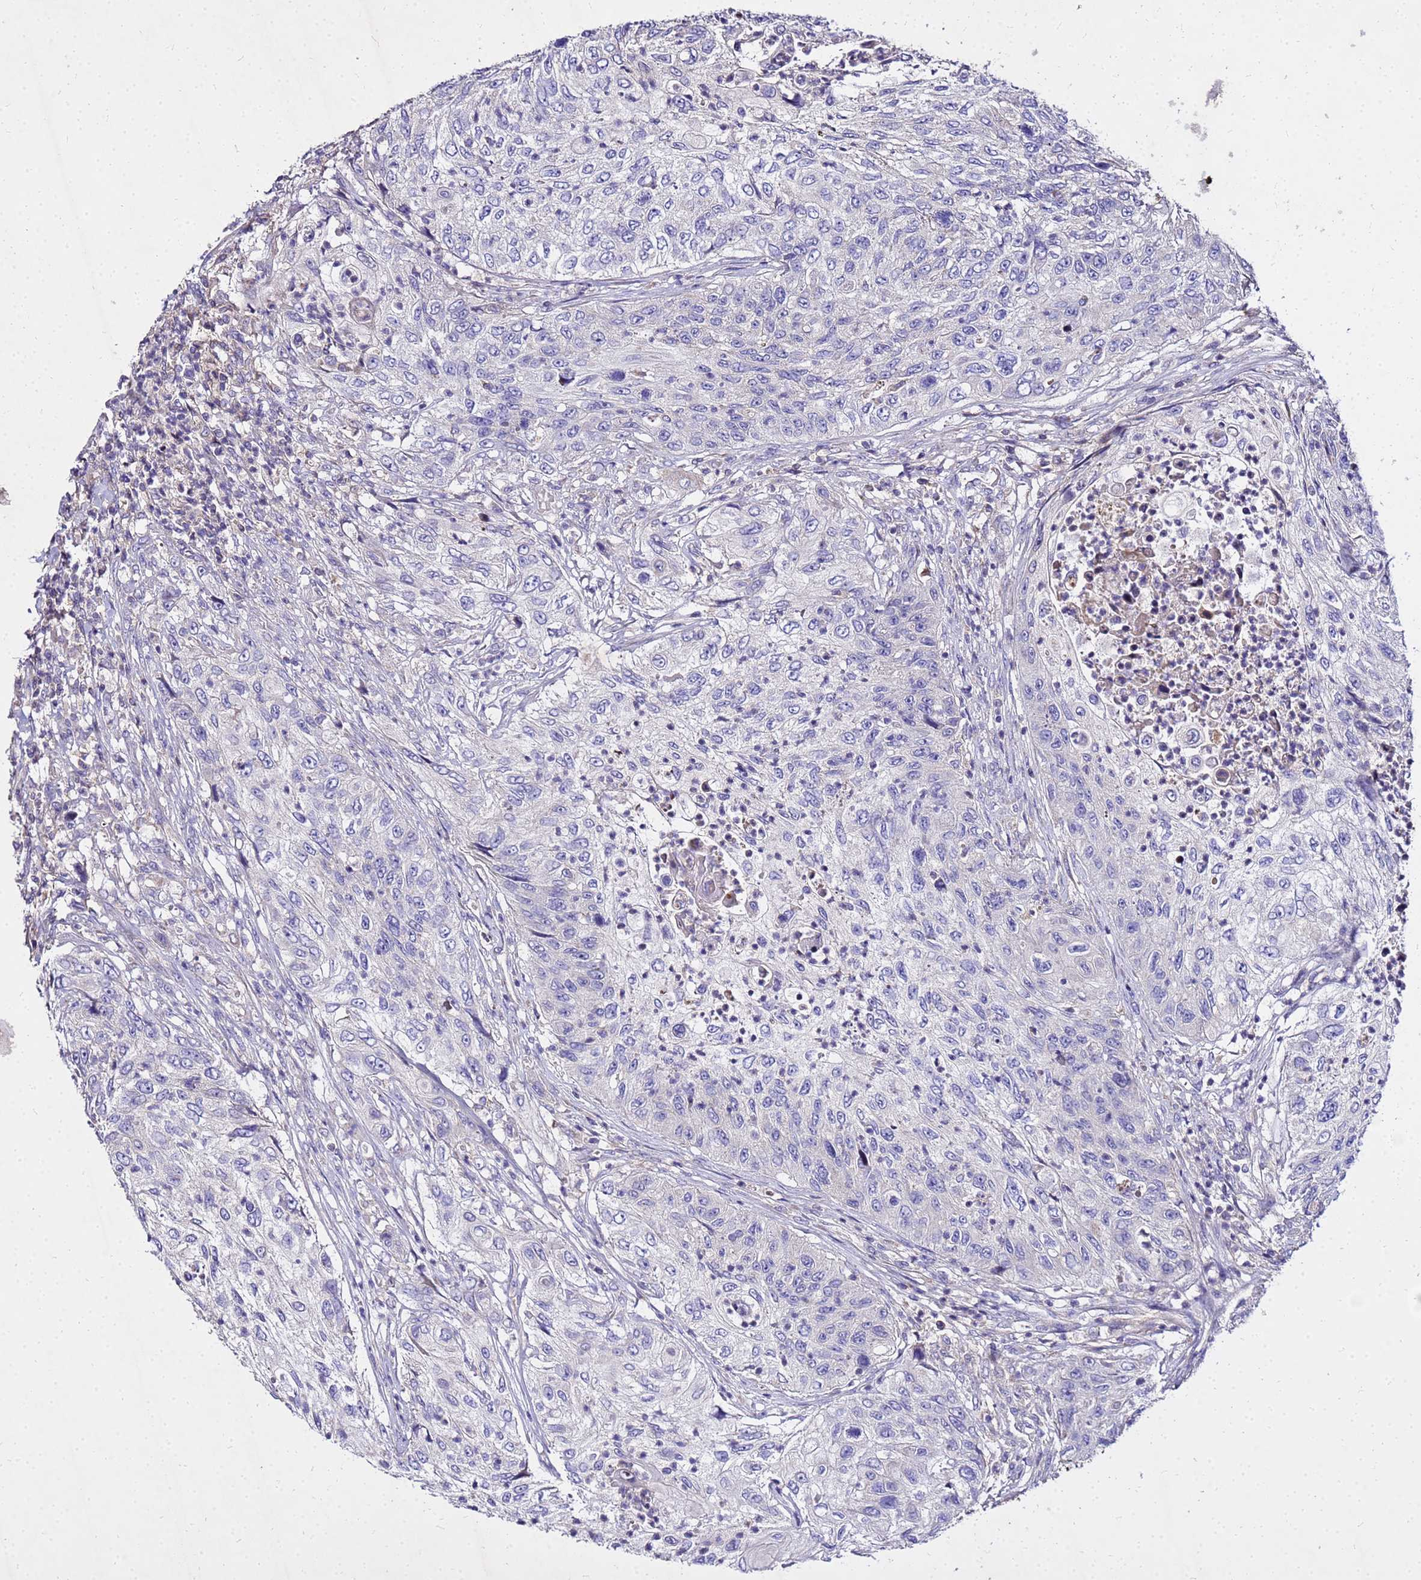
{"staining": {"intensity": "negative", "quantity": "none", "location": "none"}, "tissue": "urothelial cancer", "cell_type": "Tumor cells", "image_type": "cancer", "snomed": [{"axis": "morphology", "description": "Urothelial carcinoma, High grade"}, {"axis": "topography", "description": "Urinary bladder"}], "caption": "DAB immunohistochemical staining of urothelial carcinoma (high-grade) demonstrates no significant positivity in tumor cells.", "gene": "COX14", "patient": {"sex": "female", "age": 60}}